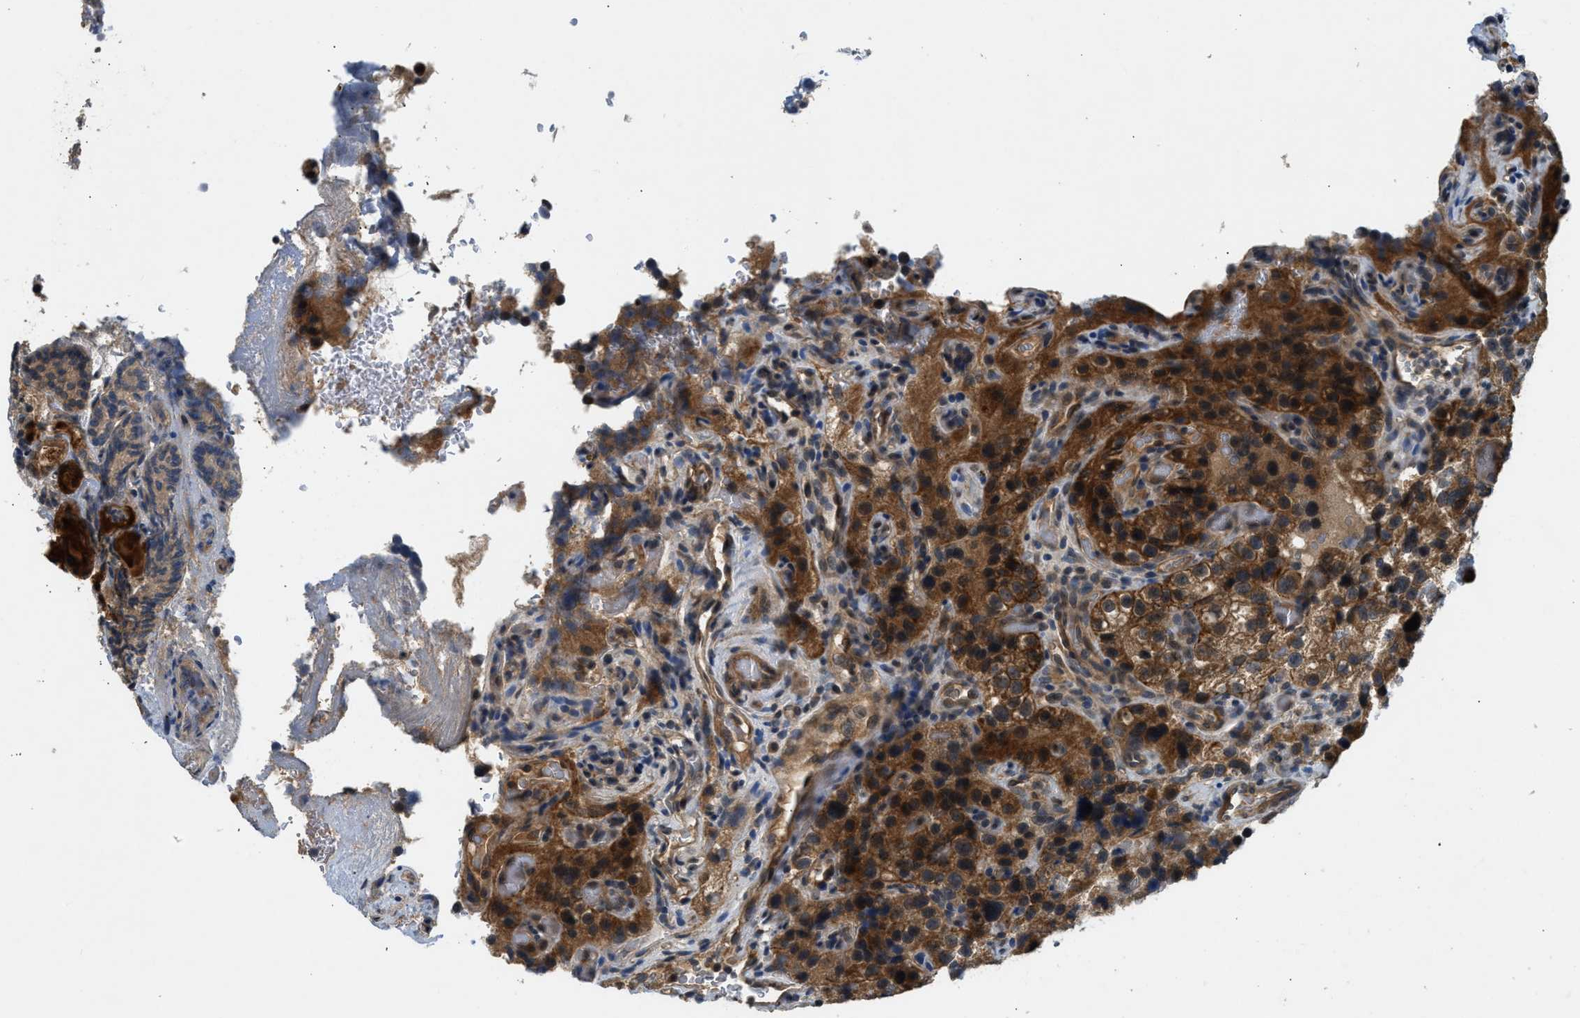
{"staining": {"intensity": "strong", "quantity": ">75%", "location": "cytoplasmic/membranous"}, "tissue": "parathyroid gland", "cell_type": "Glandular cells", "image_type": "normal", "snomed": [{"axis": "morphology", "description": "Normal tissue, NOS"}, {"axis": "morphology", "description": "Adenoma, NOS"}, {"axis": "topography", "description": "Parathyroid gland"}], "caption": "About >75% of glandular cells in normal human parathyroid gland show strong cytoplasmic/membranous protein expression as visualized by brown immunohistochemical staining.", "gene": "ADCY8", "patient": {"sex": "female", "age": 51}}